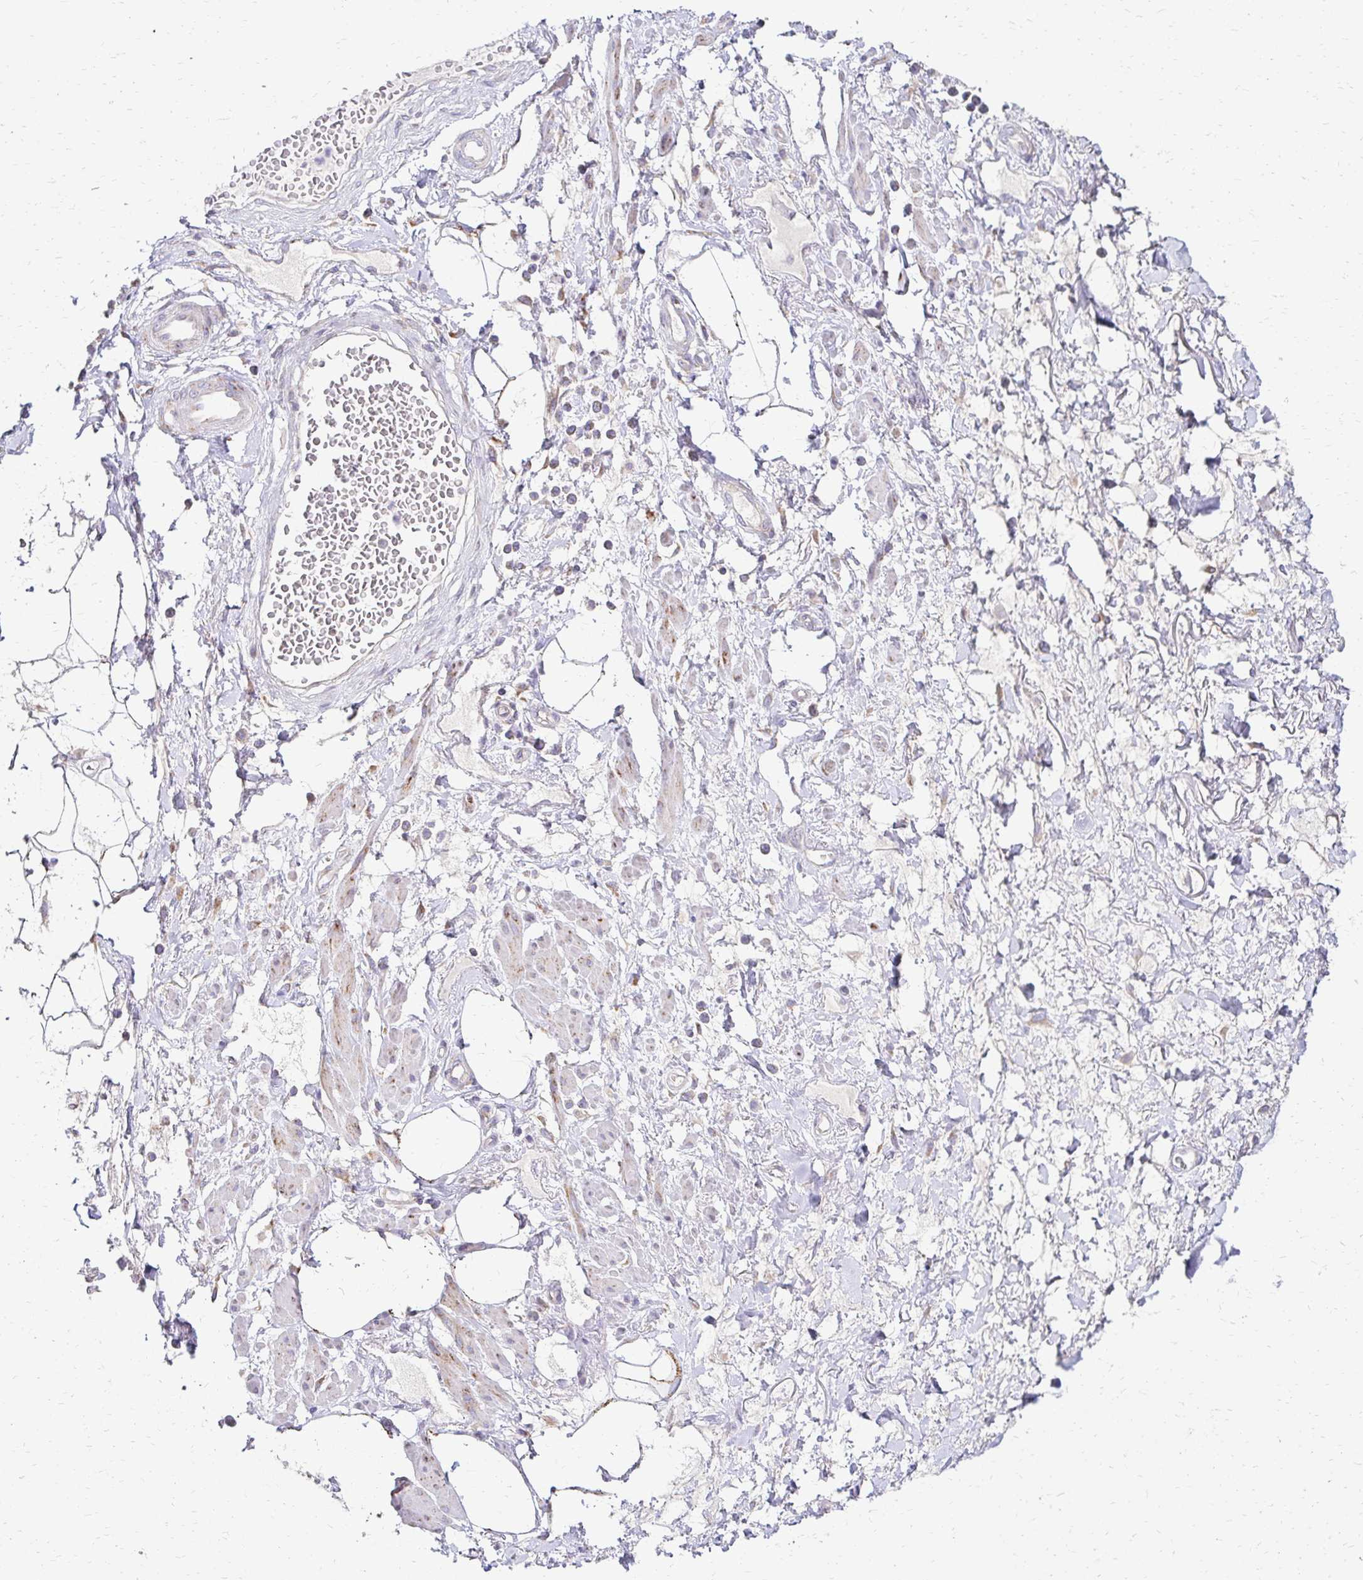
{"staining": {"intensity": "negative", "quantity": "none", "location": "none"}, "tissue": "adipose tissue", "cell_type": "Adipocytes", "image_type": "normal", "snomed": [{"axis": "morphology", "description": "Normal tissue, NOS"}, {"axis": "topography", "description": "Vagina"}, {"axis": "topography", "description": "Peripheral nerve tissue"}], "caption": "High magnification brightfield microscopy of unremarkable adipose tissue stained with DAB (brown) and counterstained with hematoxylin (blue): adipocytes show no significant staining. (DAB immunohistochemistry (IHC) with hematoxylin counter stain).", "gene": "IDUA", "patient": {"sex": "female", "age": 71}}